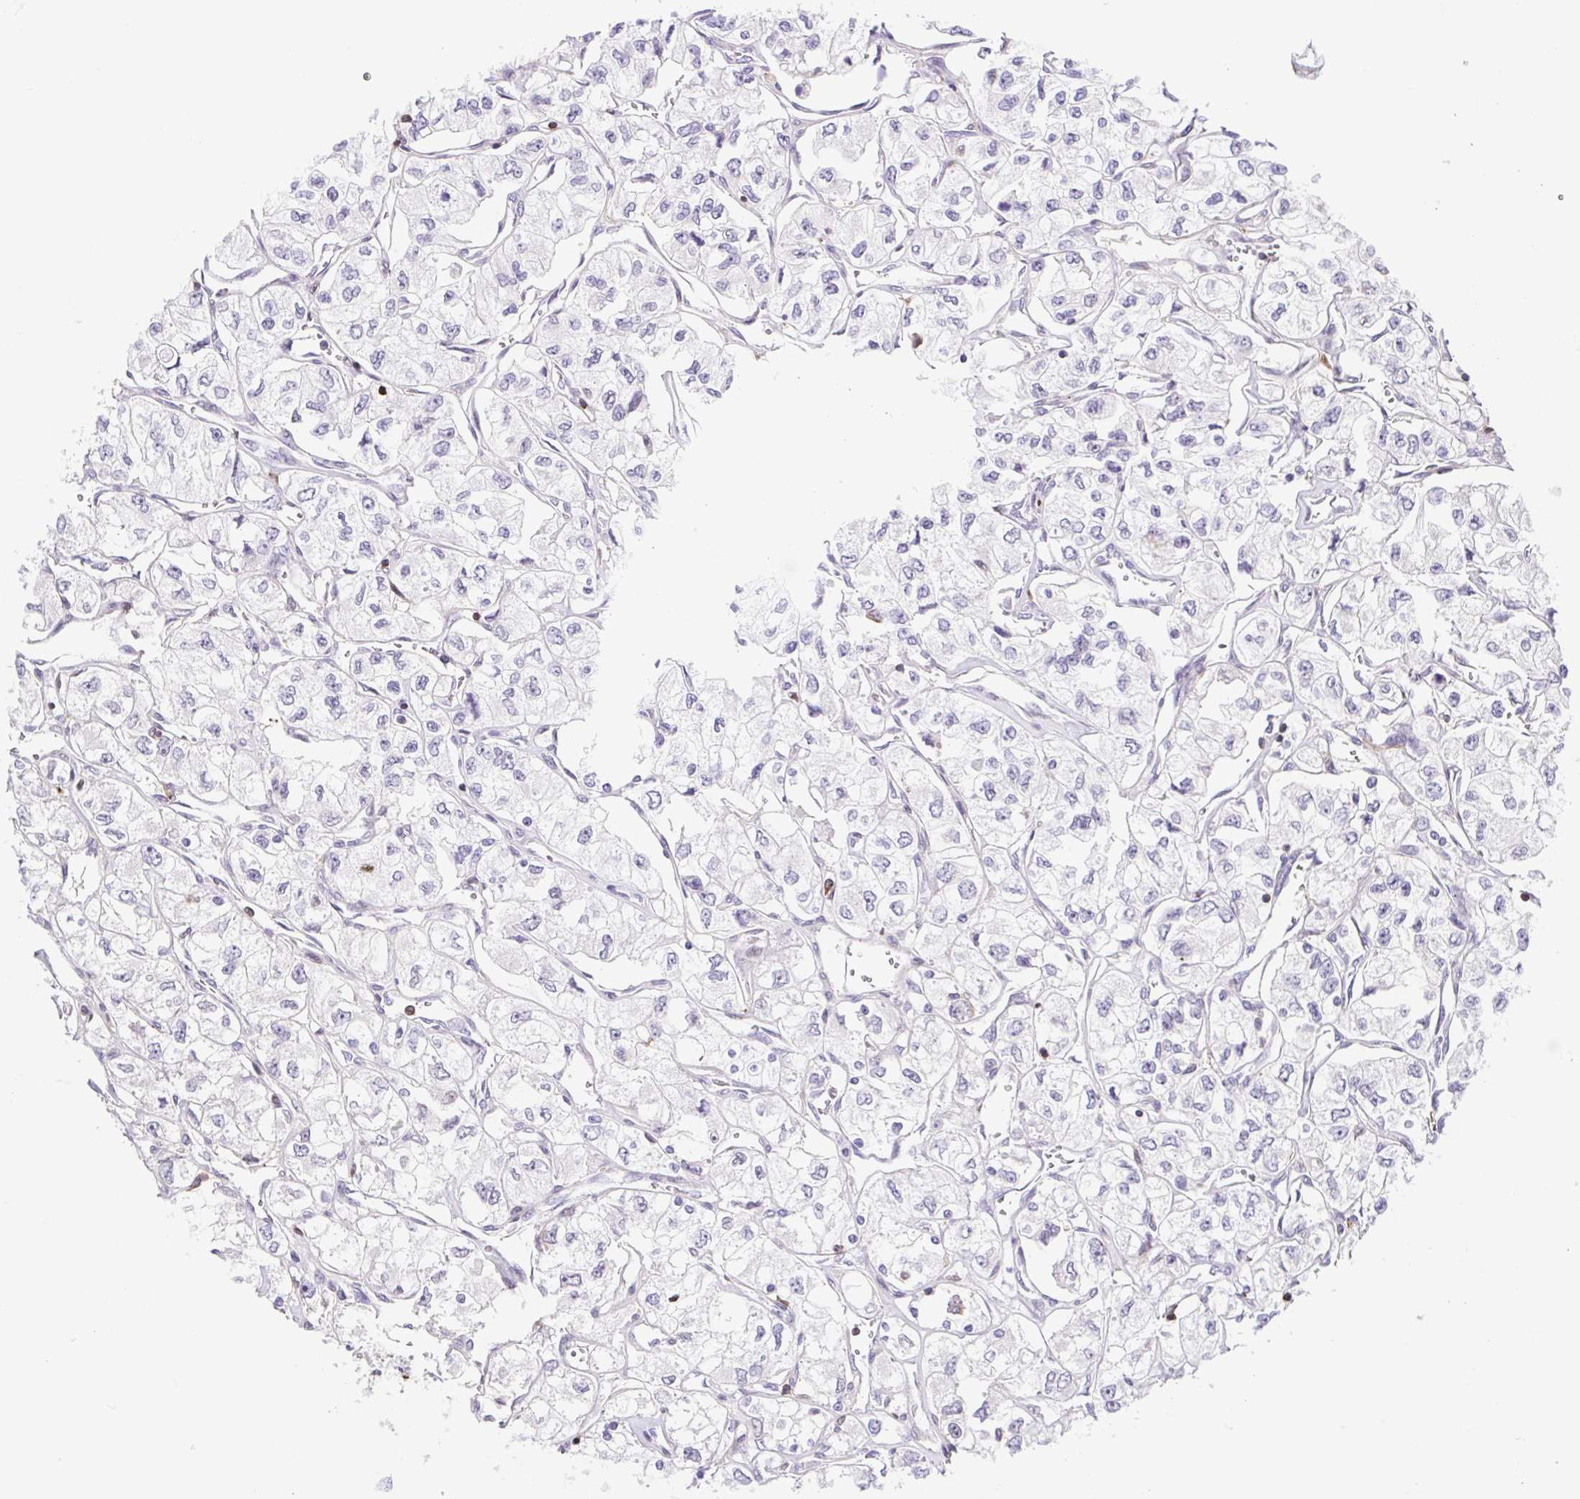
{"staining": {"intensity": "negative", "quantity": "none", "location": "none"}, "tissue": "renal cancer", "cell_type": "Tumor cells", "image_type": "cancer", "snomed": [{"axis": "morphology", "description": "Adenocarcinoma, NOS"}, {"axis": "topography", "description": "Kidney"}], "caption": "Photomicrograph shows no protein staining in tumor cells of renal cancer tissue. (DAB (3,3'-diaminobenzidine) IHC with hematoxylin counter stain).", "gene": "TPRG1", "patient": {"sex": "female", "age": 59}}